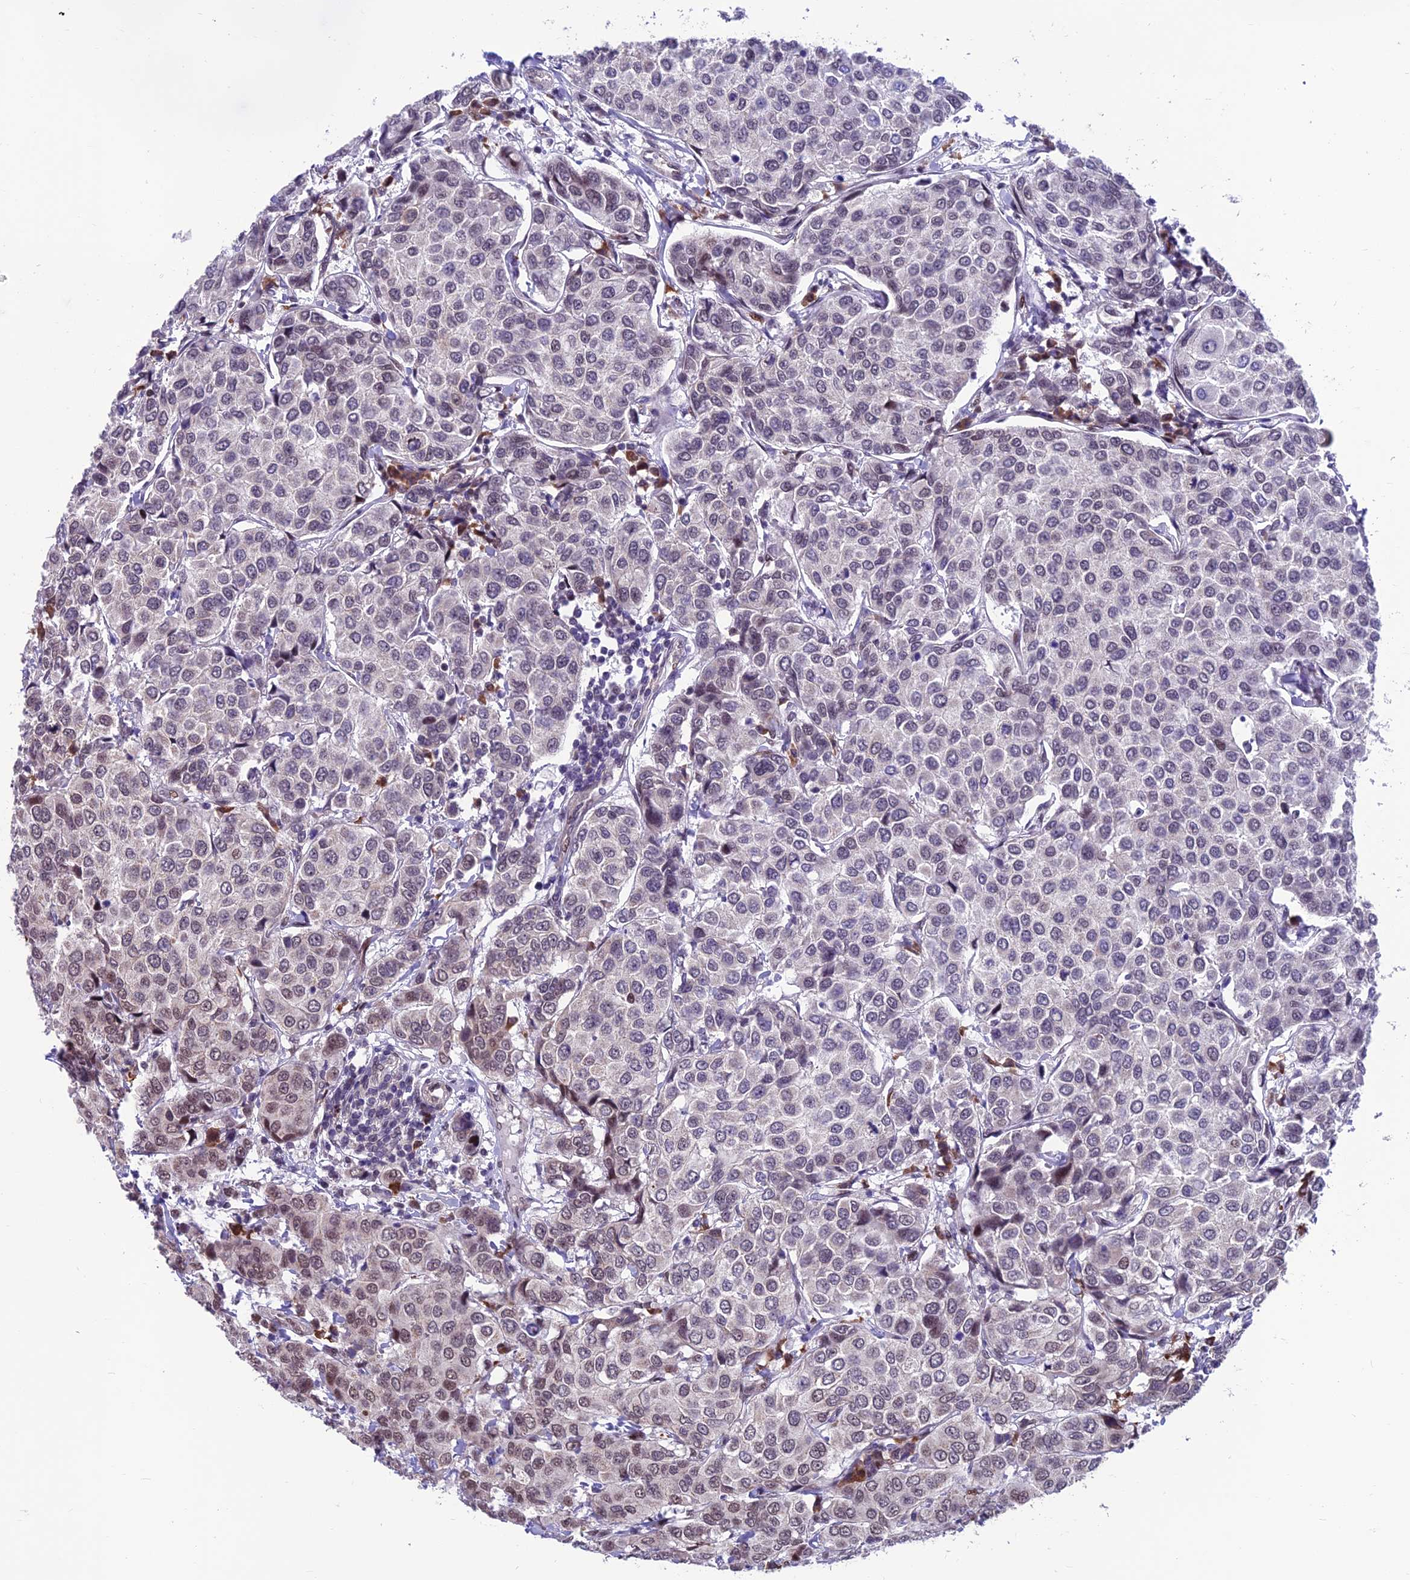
{"staining": {"intensity": "weak", "quantity": "<25%", "location": "nuclear"}, "tissue": "breast cancer", "cell_type": "Tumor cells", "image_type": "cancer", "snomed": [{"axis": "morphology", "description": "Duct carcinoma"}, {"axis": "topography", "description": "Breast"}], "caption": "Breast cancer (intraductal carcinoma) was stained to show a protein in brown. There is no significant expression in tumor cells.", "gene": "KIAA1191", "patient": {"sex": "female", "age": 55}}